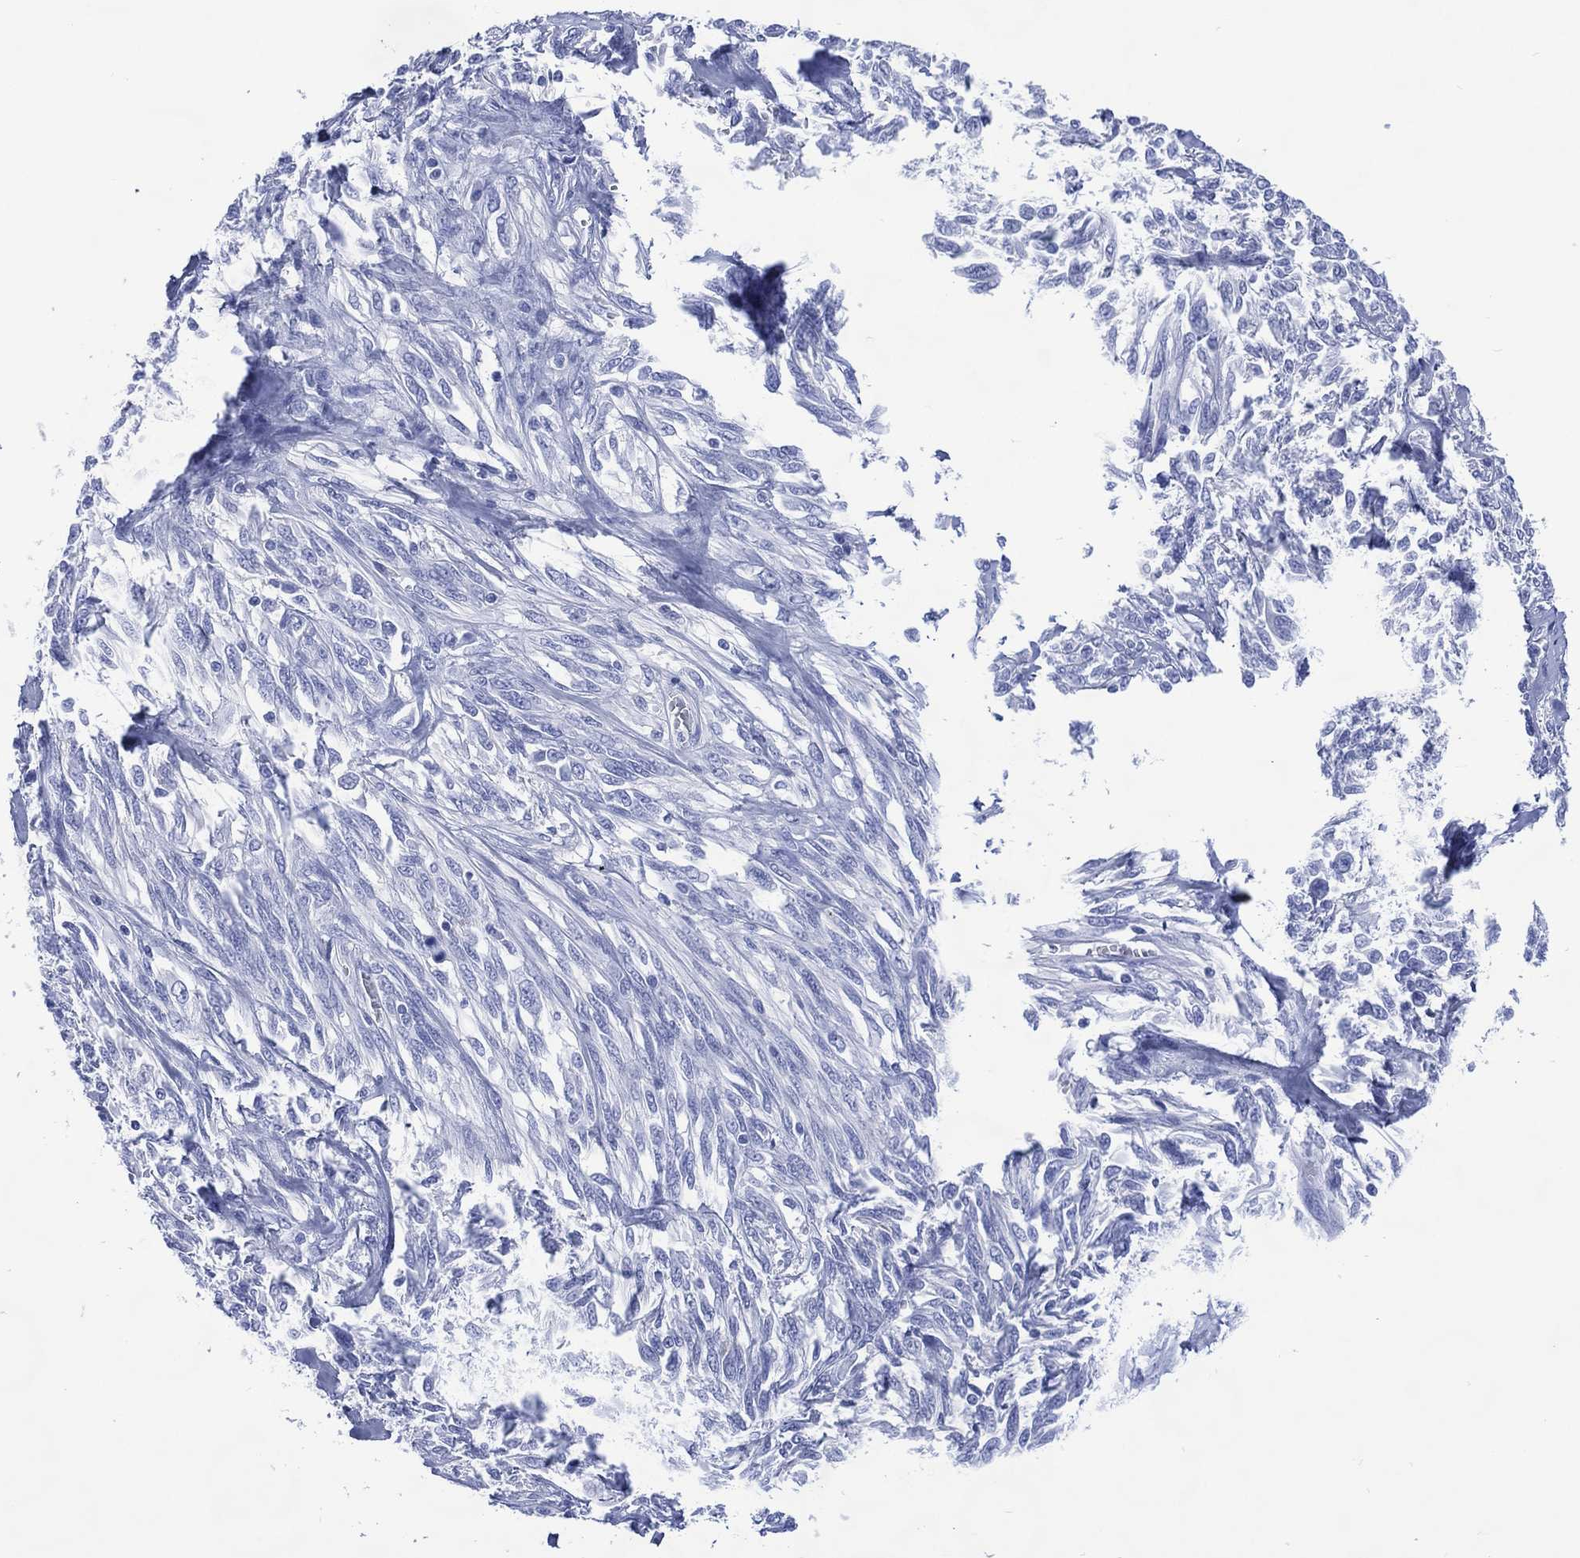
{"staining": {"intensity": "negative", "quantity": "none", "location": "none"}, "tissue": "melanoma", "cell_type": "Tumor cells", "image_type": "cancer", "snomed": [{"axis": "morphology", "description": "Malignant melanoma, NOS"}, {"axis": "topography", "description": "Skin"}], "caption": "Tumor cells show no significant protein staining in malignant melanoma.", "gene": "SHCBP1L", "patient": {"sex": "female", "age": 91}}